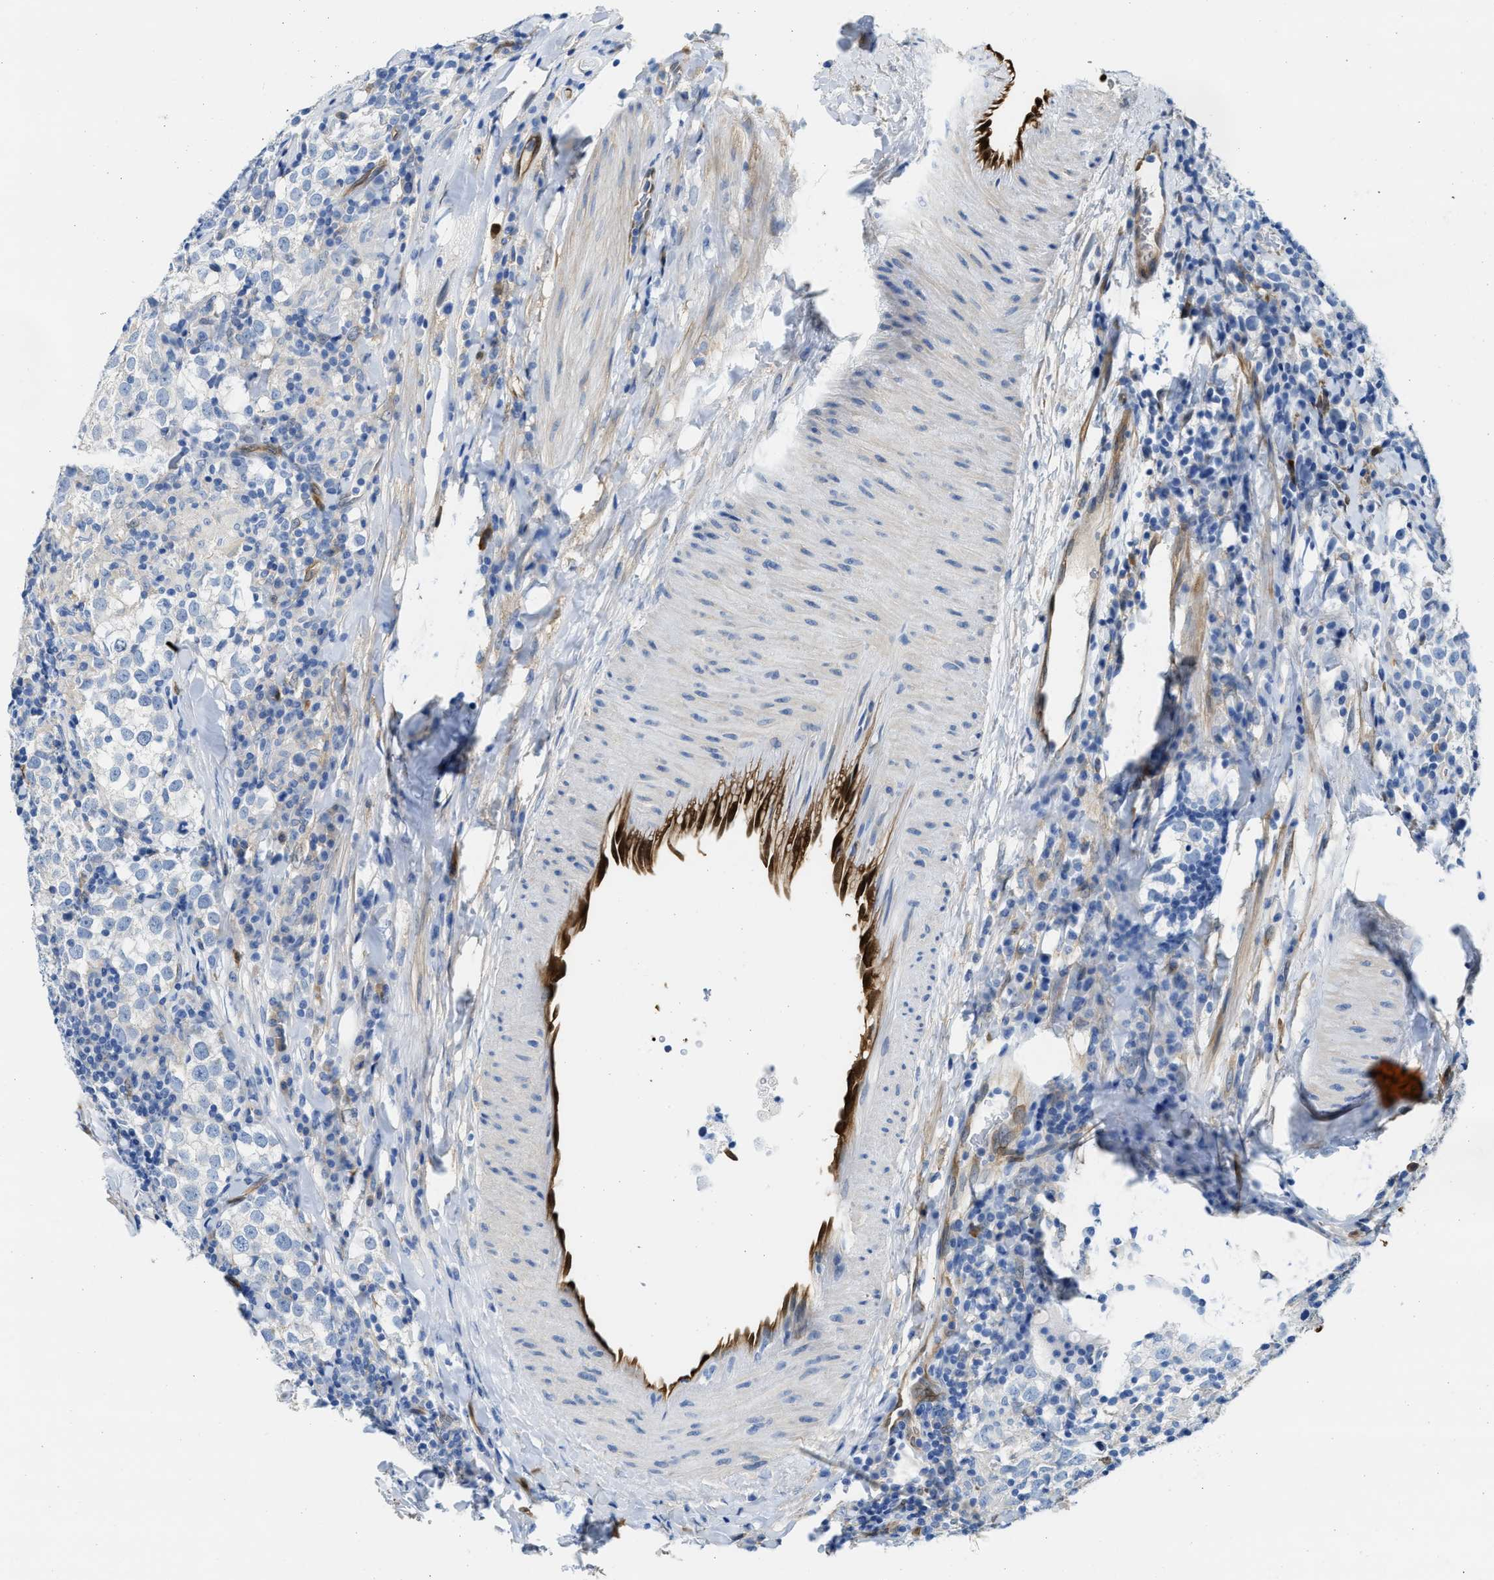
{"staining": {"intensity": "negative", "quantity": "none", "location": "none"}, "tissue": "testis cancer", "cell_type": "Tumor cells", "image_type": "cancer", "snomed": [{"axis": "morphology", "description": "Seminoma, NOS"}, {"axis": "morphology", "description": "Carcinoma, Embryonal, NOS"}, {"axis": "topography", "description": "Testis"}], "caption": "IHC of embryonal carcinoma (testis) reveals no expression in tumor cells. Brightfield microscopy of immunohistochemistry (IHC) stained with DAB (brown) and hematoxylin (blue), captured at high magnification.", "gene": "ASS1", "patient": {"sex": "male", "age": 36}}